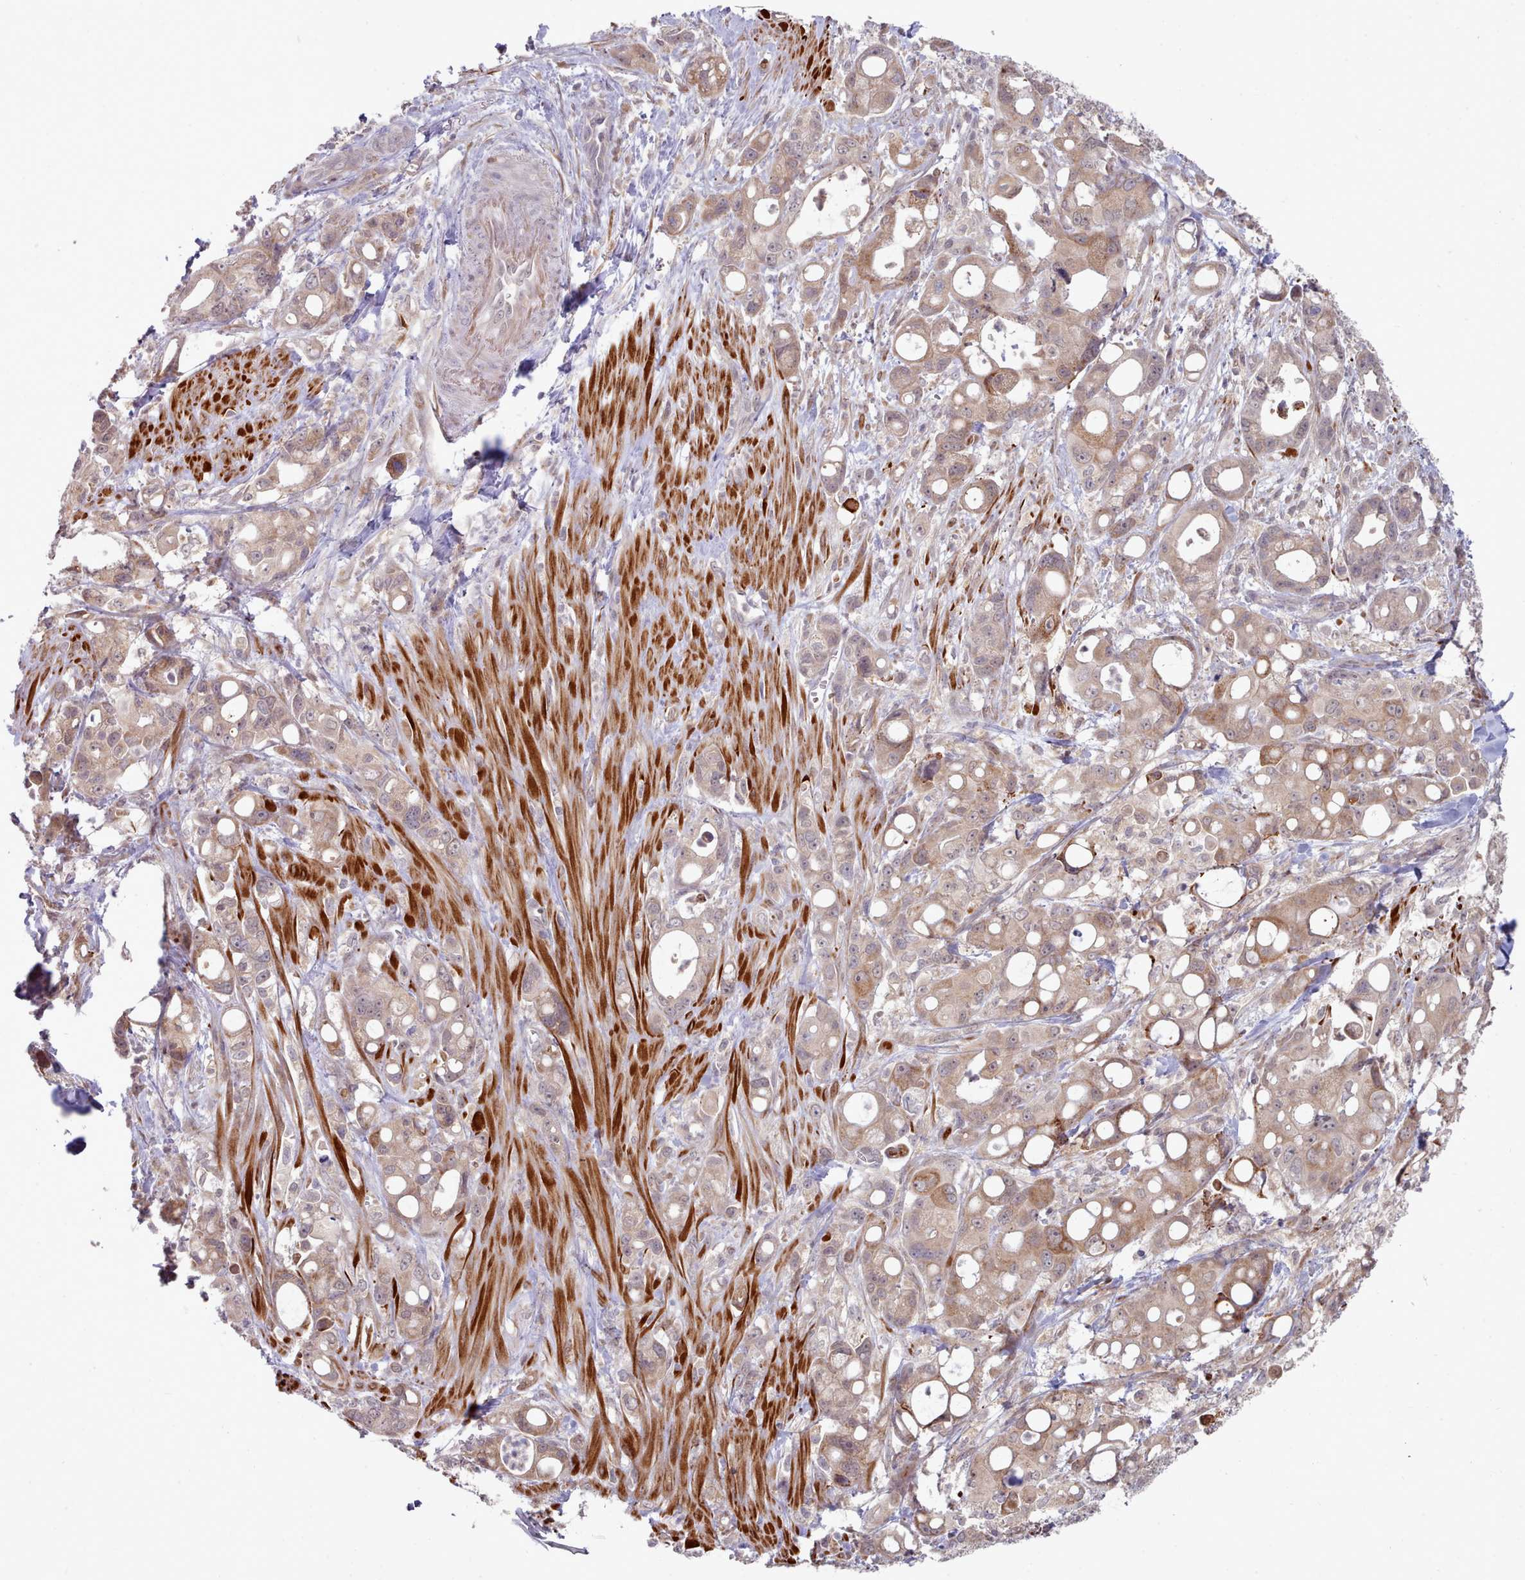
{"staining": {"intensity": "moderate", "quantity": "<25%", "location": "cytoplasmic/membranous"}, "tissue": "pancreatic cancer", "cell_type": "Tumor cells", "image_type": "cancer", "snomed": [{"axis": "morphology", "description": "Adenocarcinoma, NOS"}, {"axis": "topography", "description": "Pancreas"}], "caption": "Protein staining of pancreatic adenocarcinoma tissue exhibits moderate cytoplasmic/membranous positivity in approximately <25% of tumor cells. (IHC, brightfield microscopy, high magnification).", "gene": "TRIM26", "patient": {"sex": "male", "age": 68}}